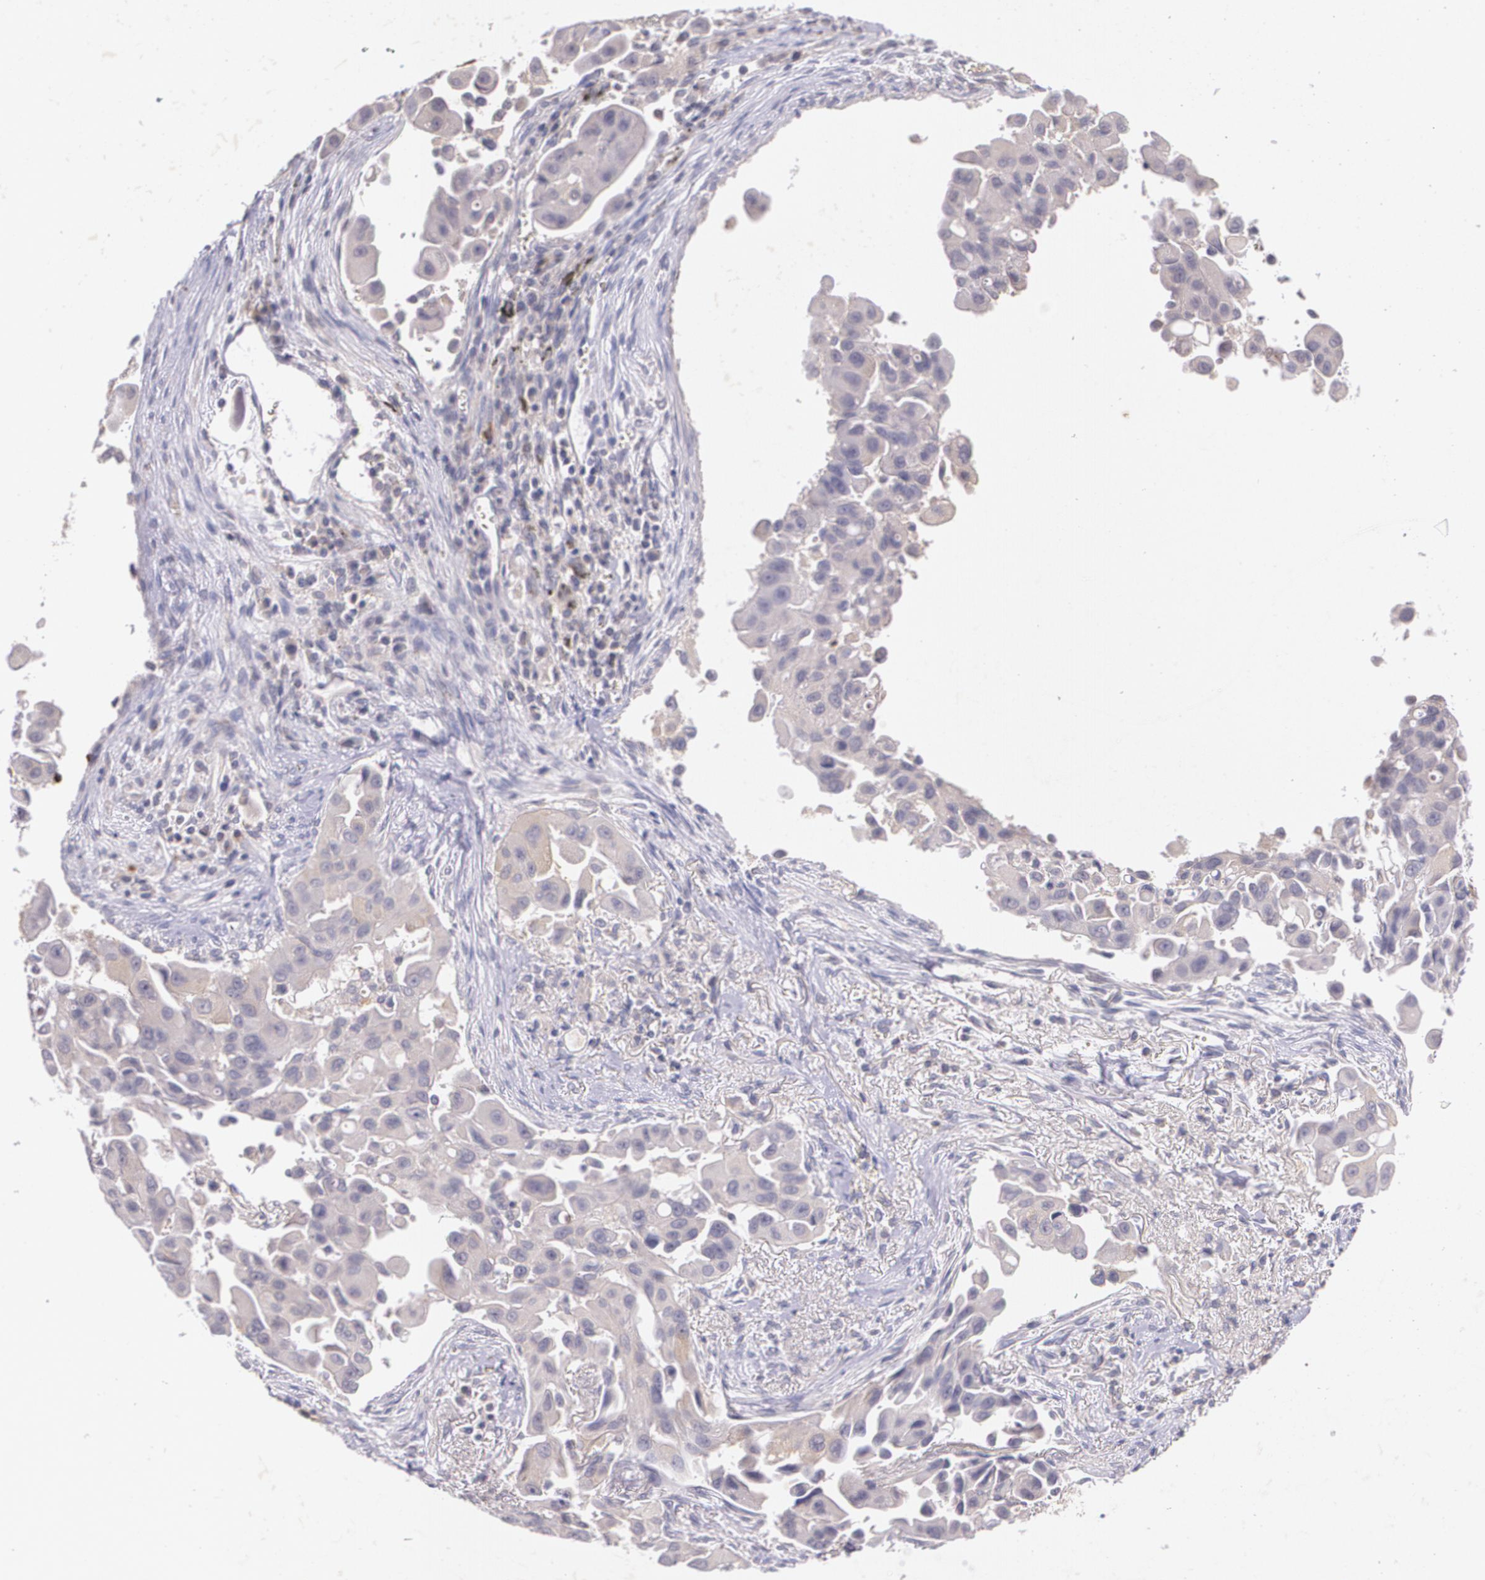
{"staining": {"intensity": "weak", "quantity": ">75%", "location": "cytoplasmic/membranous"}, "tissue": "lung cancer", "cell_type": "Tumor cells", "image_type": "cancer", "snomed": [{"axis": "morphology", "description": "Adenocarcinoma, NOS"}, {"axis": "topography", "description": "Lung"}], "caption": "Lung cancer stained for a protein (brown) displays weak cytoplasmic/membranous positive positivity in about >75% of tumor cells.", "gene": "TM4SF1", "patient": {"sex": "male", "age": 68}}